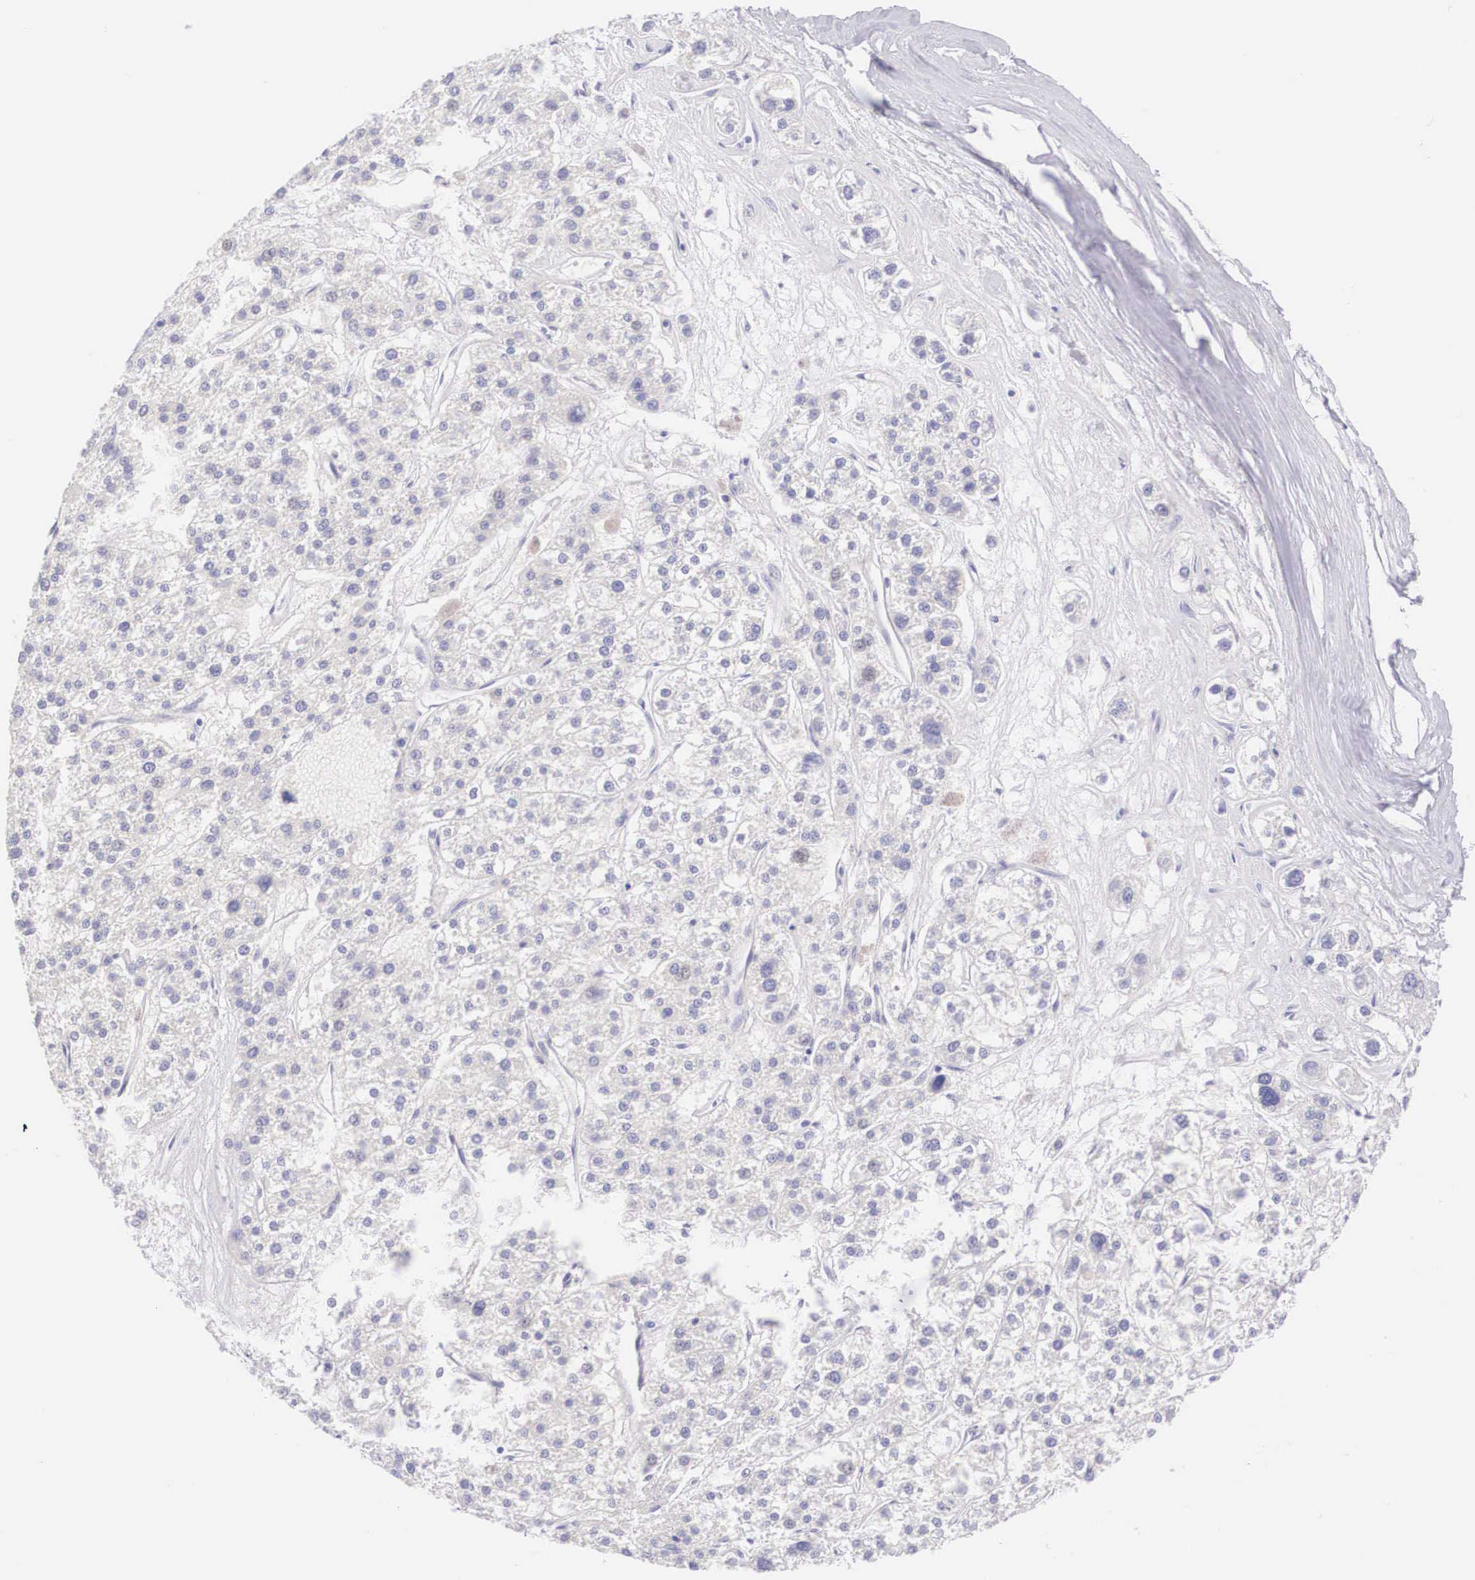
{"staining": {"intensity": "negative", "quantity": "none", "location": "none"}, "tissue": "liver cancer", "cell_type": "Tumor cells", "image_type": "cancer", "snomed": [{"axis": "morphology", "description": "Carcinoma, Hepatocellular, NOS"}, {"axis": "topography", "description": "Liver"}], "caption": "This micrograph is of liver hepatocellular carcinoma stained with immunohistochemistry to label a protein in brown with the nuclei are counter-stained blue. There is no positivity in tumor cells.", "gene": "BCL6", "patient": {"sex": "female", "age": 85}}